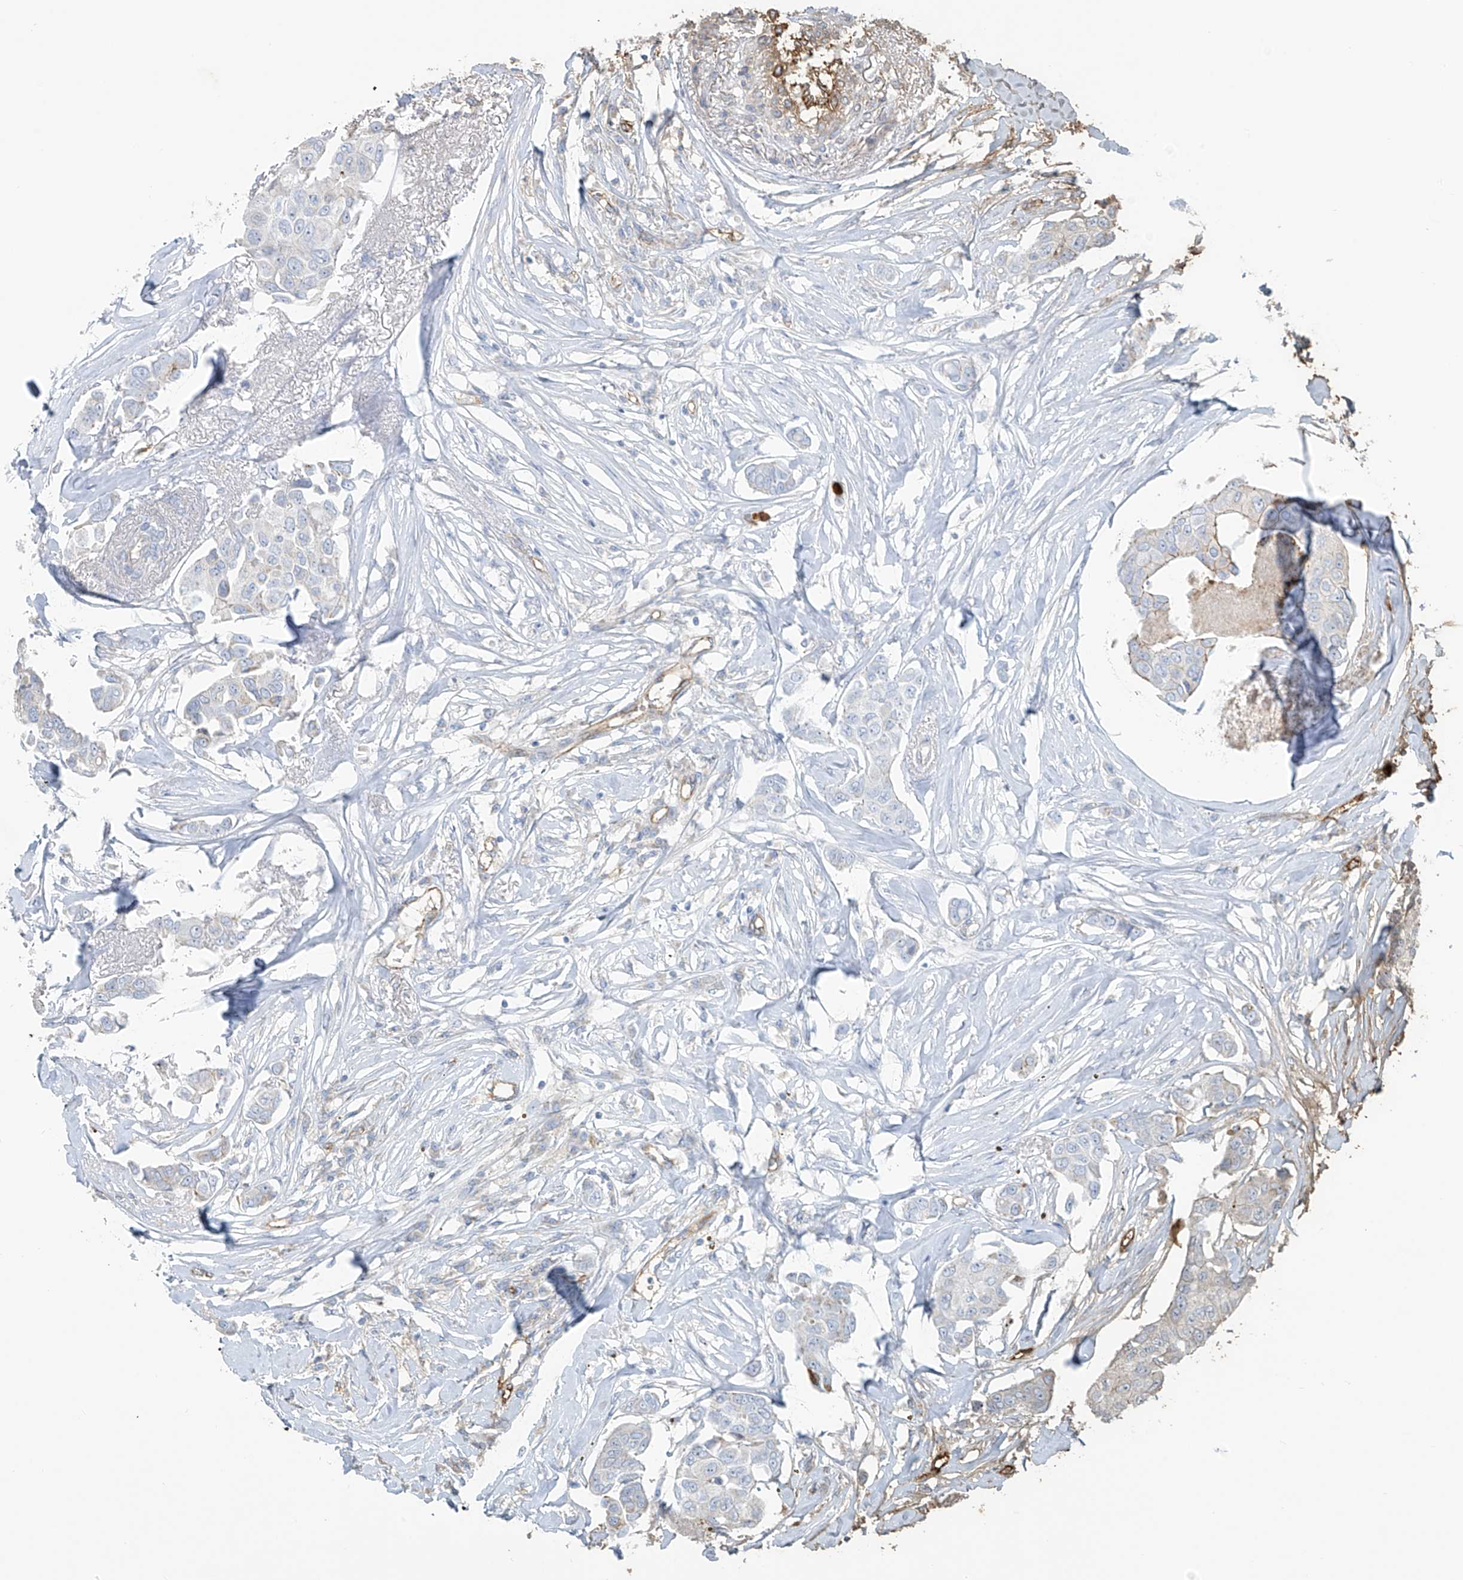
{"staining": {"intensity": "negative", "quantity": "none", "location": "none"}, "tissue": "breast cancer", "cell_type": "Tumor cells", "image_type": "cancer", "snomed": [{"axis": "morphology", "description": "Duct carcinoma"}, {"axis": "topography", "description": "Breast"}], "caption": "Immunohistochemical staining of intraductal carcinoma (breast) displays no significant expression in tumor cells.", "gene": "VAMP5", "patient": {"sex": "female", "age": 80}}